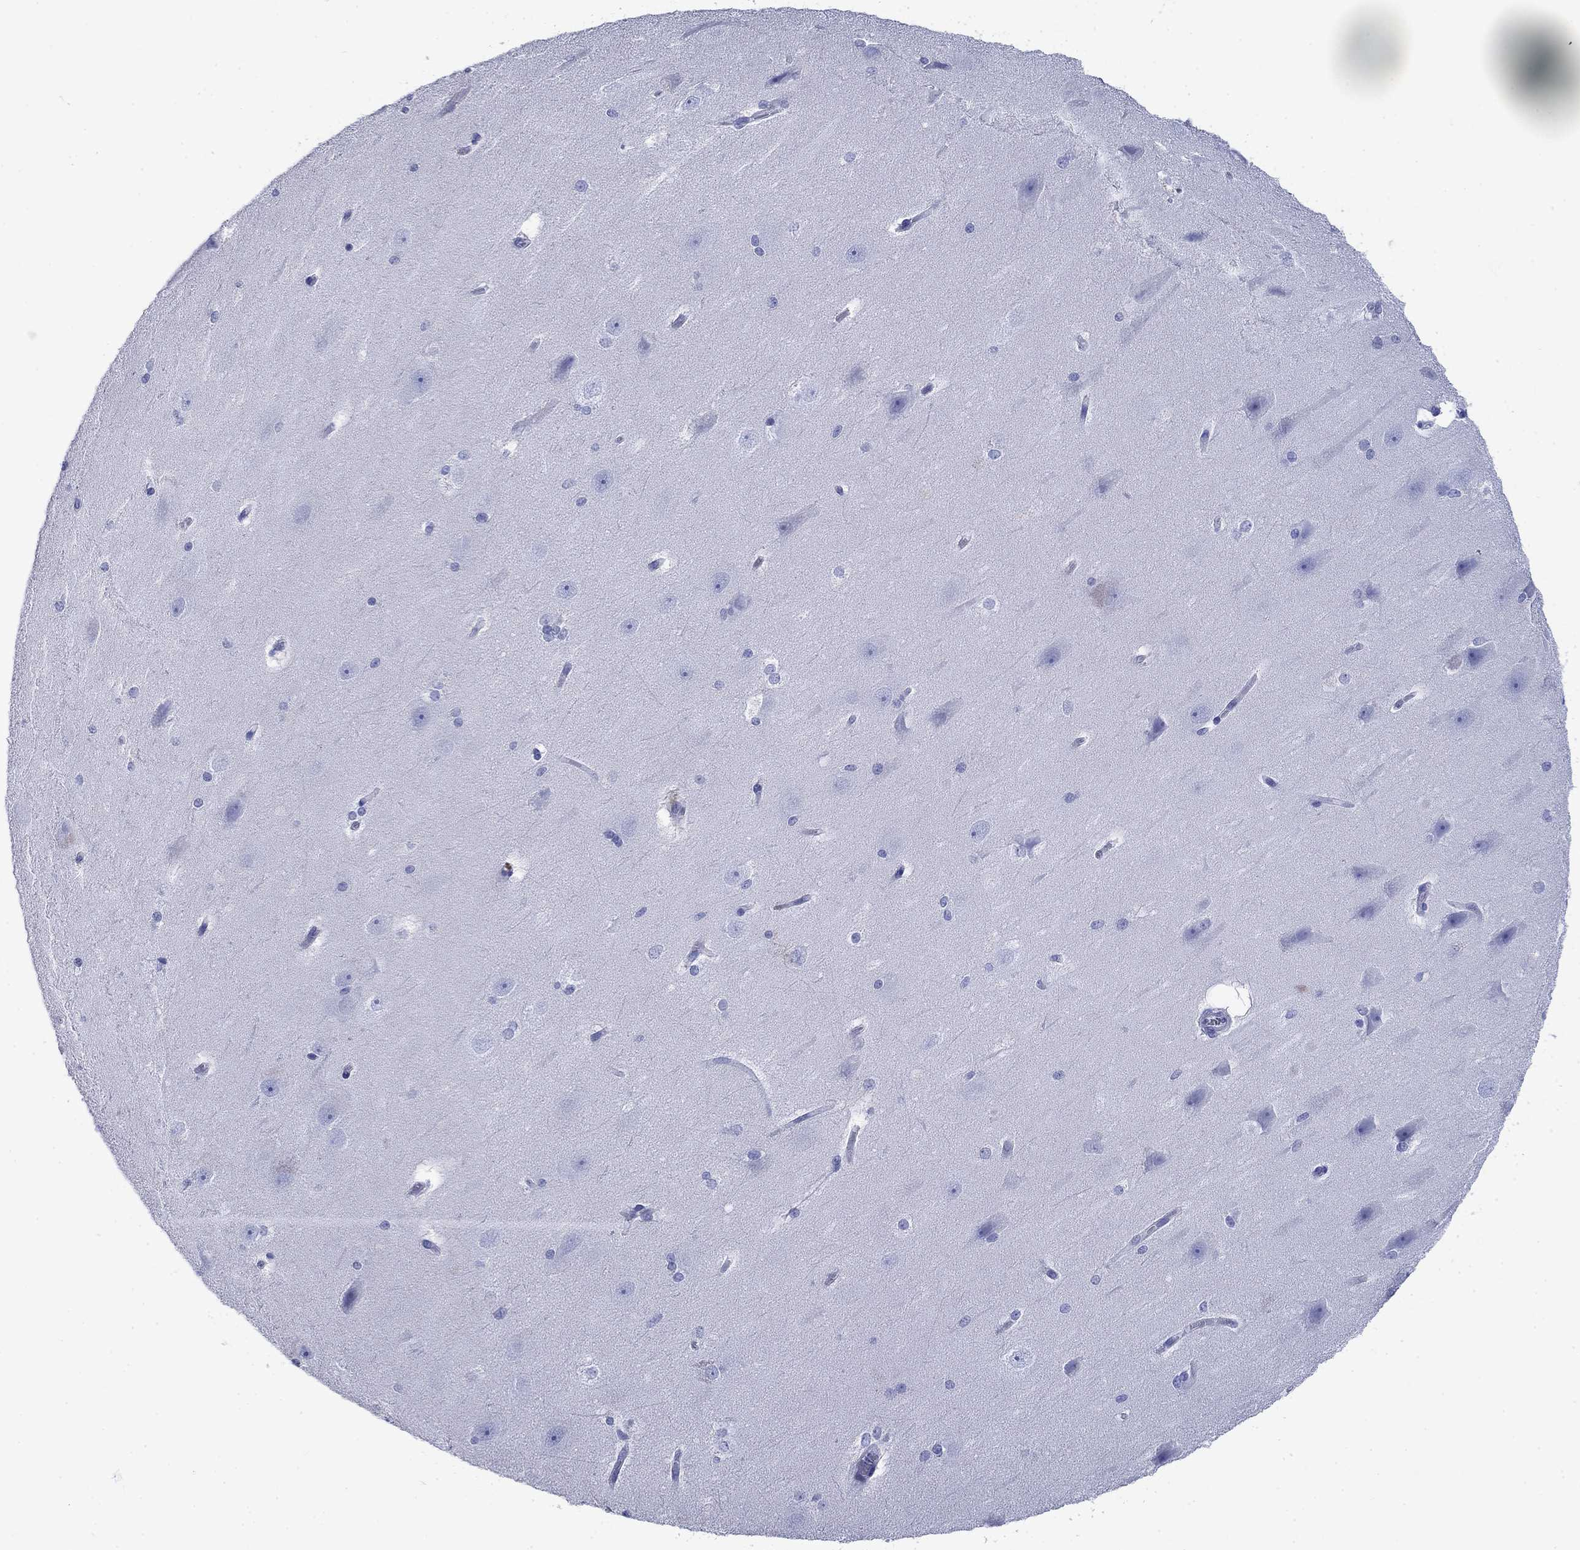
{"staining": {"intensity": "negative", "quantity": "none", "location": "none"}, "tissue": "hippocampus", "cell_type": "Glial cells", "image_type": "normal", "snomed": [{"axis": "morphology", "description": "Normal tissue, NOS"}, {"axis": "topography", "description": "Cerebral cortex"}, {"axis": "topography", "description": "Hippocampus"}], "caption": "Immunohistochemical staining of unremarkable human hippocampus demonstrates no significant staining in glial cells. (Brightfield microscopy of DAB (3,3'-diaminobenzidine) IHC at high magnification).", "gene": "TFR2", "patient": {"sex": "female", "age": 19}}